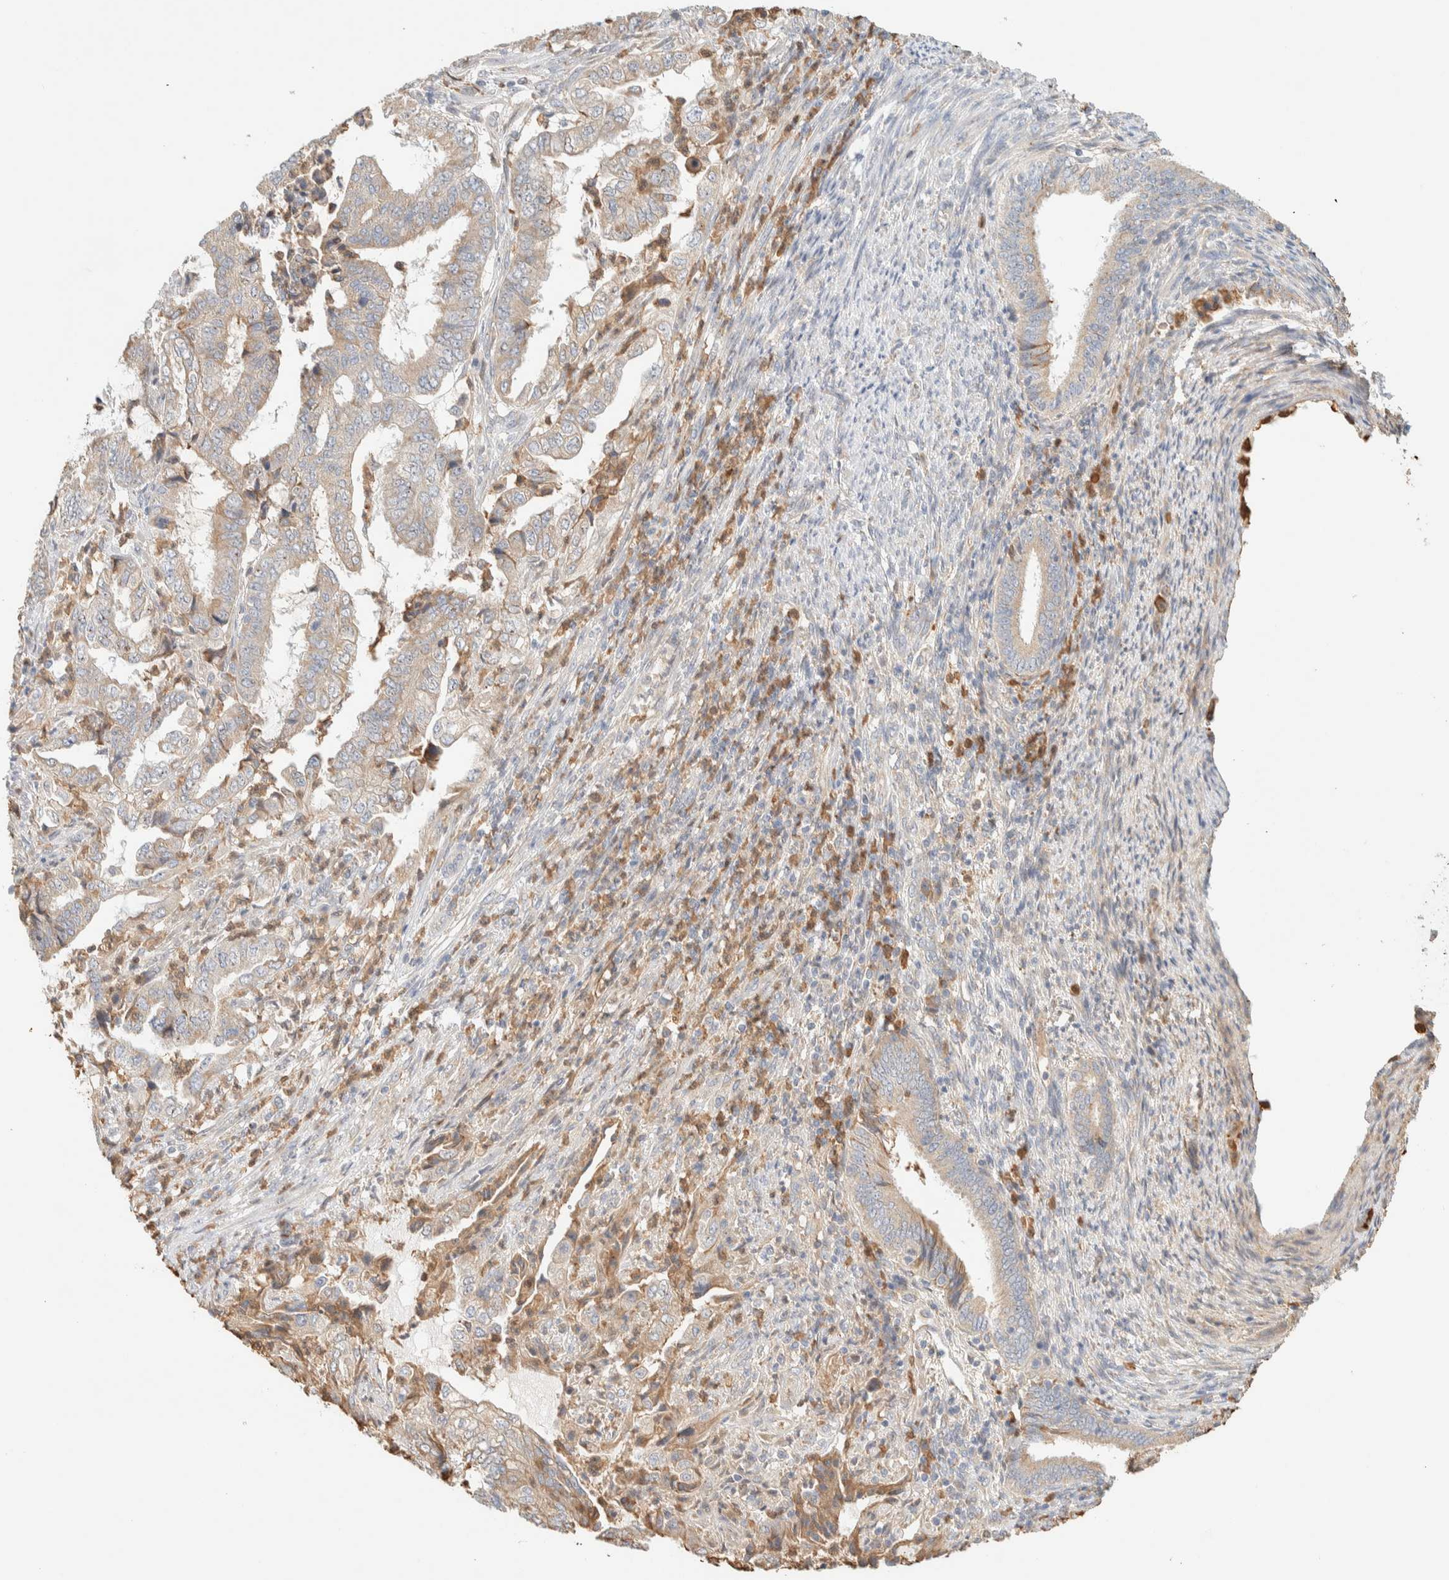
{"staining": {"intensity": "weak", "quantity": ">75%", "location": "cytoplasmic/membranous"}, "tissue": "endometrial cancer", "cell_type": "Tumor cells", "image_type": "cancer", "snomed": [{"axis": "morphology", "description": "Adenocarcinoma, NOS"}, {"axis": "topography", "description": "Endometrium"}], "caption": "Adenocarcinoma (endometrial) stained with a protein marker displays weak staining in tumor cells.", "gene": "TTC3", "patient": {"sex": "female", "age": 51}}